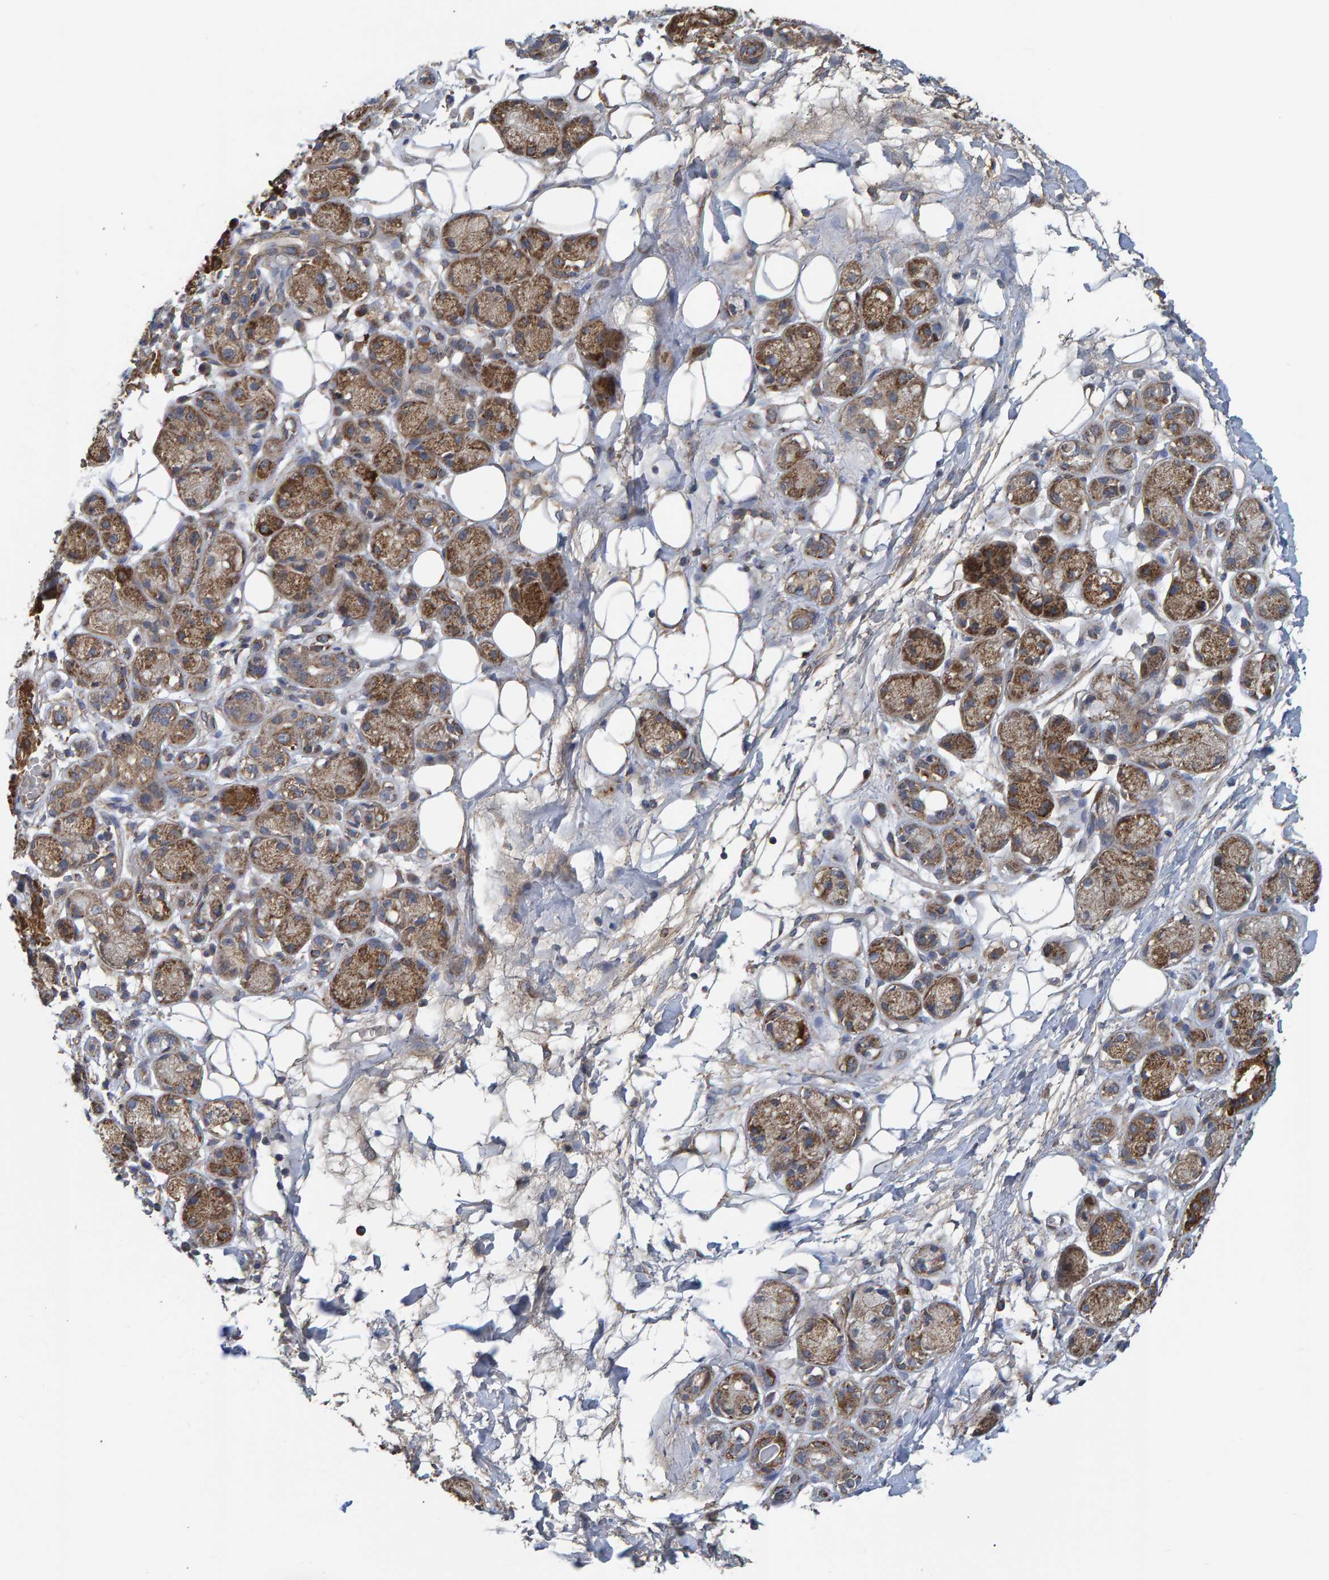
{"staining": {"intensity": "moderate", "quantity": ">75%", "location": "cytoplasmic/membranous"}, "tissue": "adipose tissue", "cell_type": "Adipocytes", "image_type": "normal", "snomed": [{"axis": "morphology", "description": "Normal tissue, NOS"}, {"axis": "morphology", "description": "Inflammation, NOS"}, {"axis": "topography", "description": "Salivary gland"}, {"axis": "topography", "description": "Peripheral nerve tissue"}], "caption": "IHC photomicrograph of benign adipose tissue: adipose tissue stained using immunohistochemistry (IHC) exhibits medium levels of moderate protein expression localized specifically in the cytoplasmic/membranous of adipocytes, appearing as a cytoplasmic/membranous brown color.", "gene": "LRSAM1", "patient": {"sex": "female", "age": 75}}